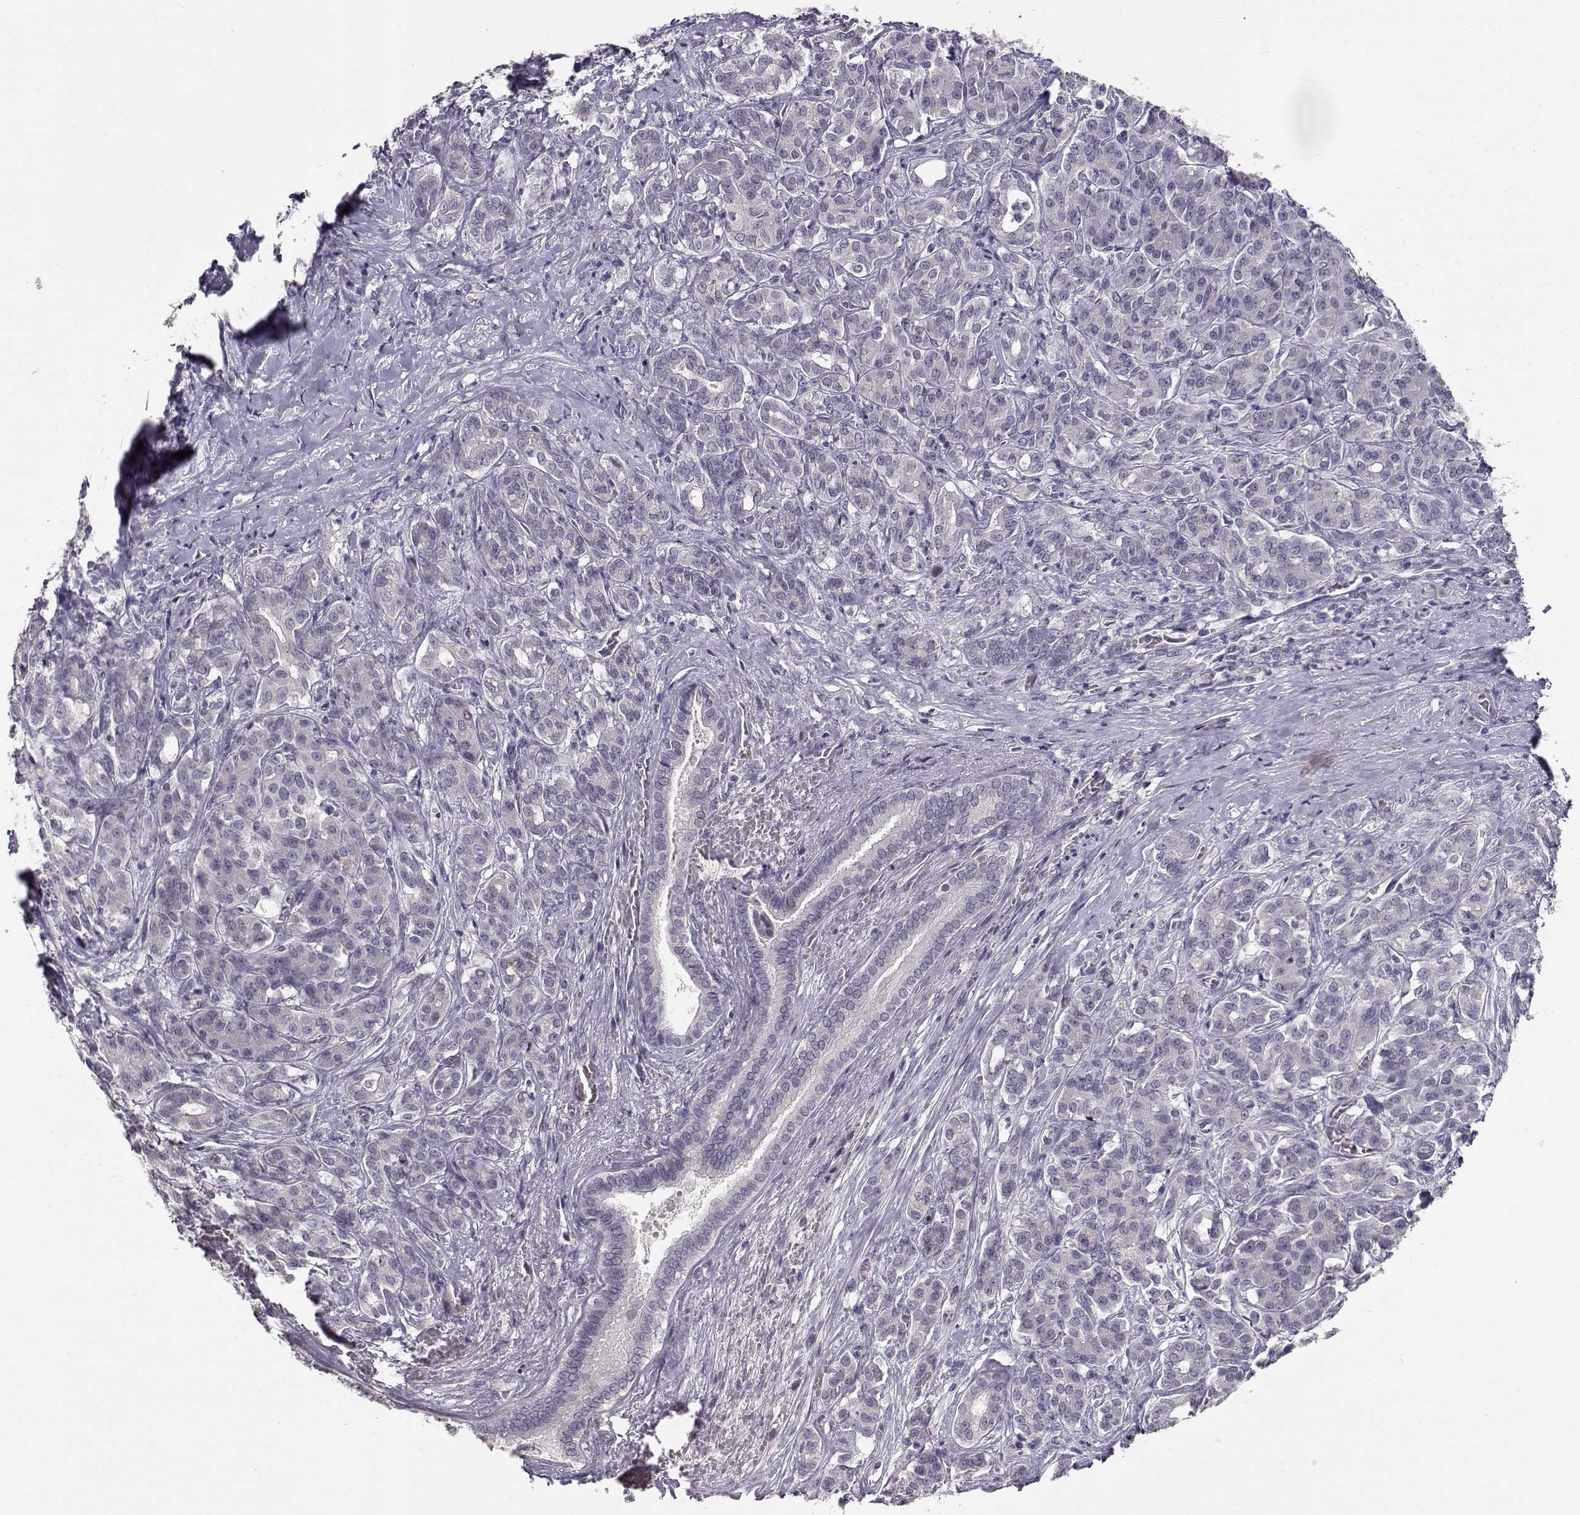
{"staining": {"intensity": "negative", "quantity": "none", "location": "none"}, "tissue": "pancreatic cancer", "cell_type": "Tumor cells", "image_type": "cancer", "snomed": [{"axis": "morphology", "description": "Normal tissue, NOS"}, {"axis": "morphology", "description": "Inflammation, NOS"}, {"axis": "morphology", "description": "Adenocarcinoma, NOS"}, {"axis": "topography", "description": "Pancreas"}], "caption": "High magnification brightfield microscopy of pancreatic adenocarcinoma stained with DAB (brown) and counterstained with hematoxylin (blue): tumor cells show no significant expression.", "gene": "RHOXF2", "patient": {"sex": "male", "age": 57}}